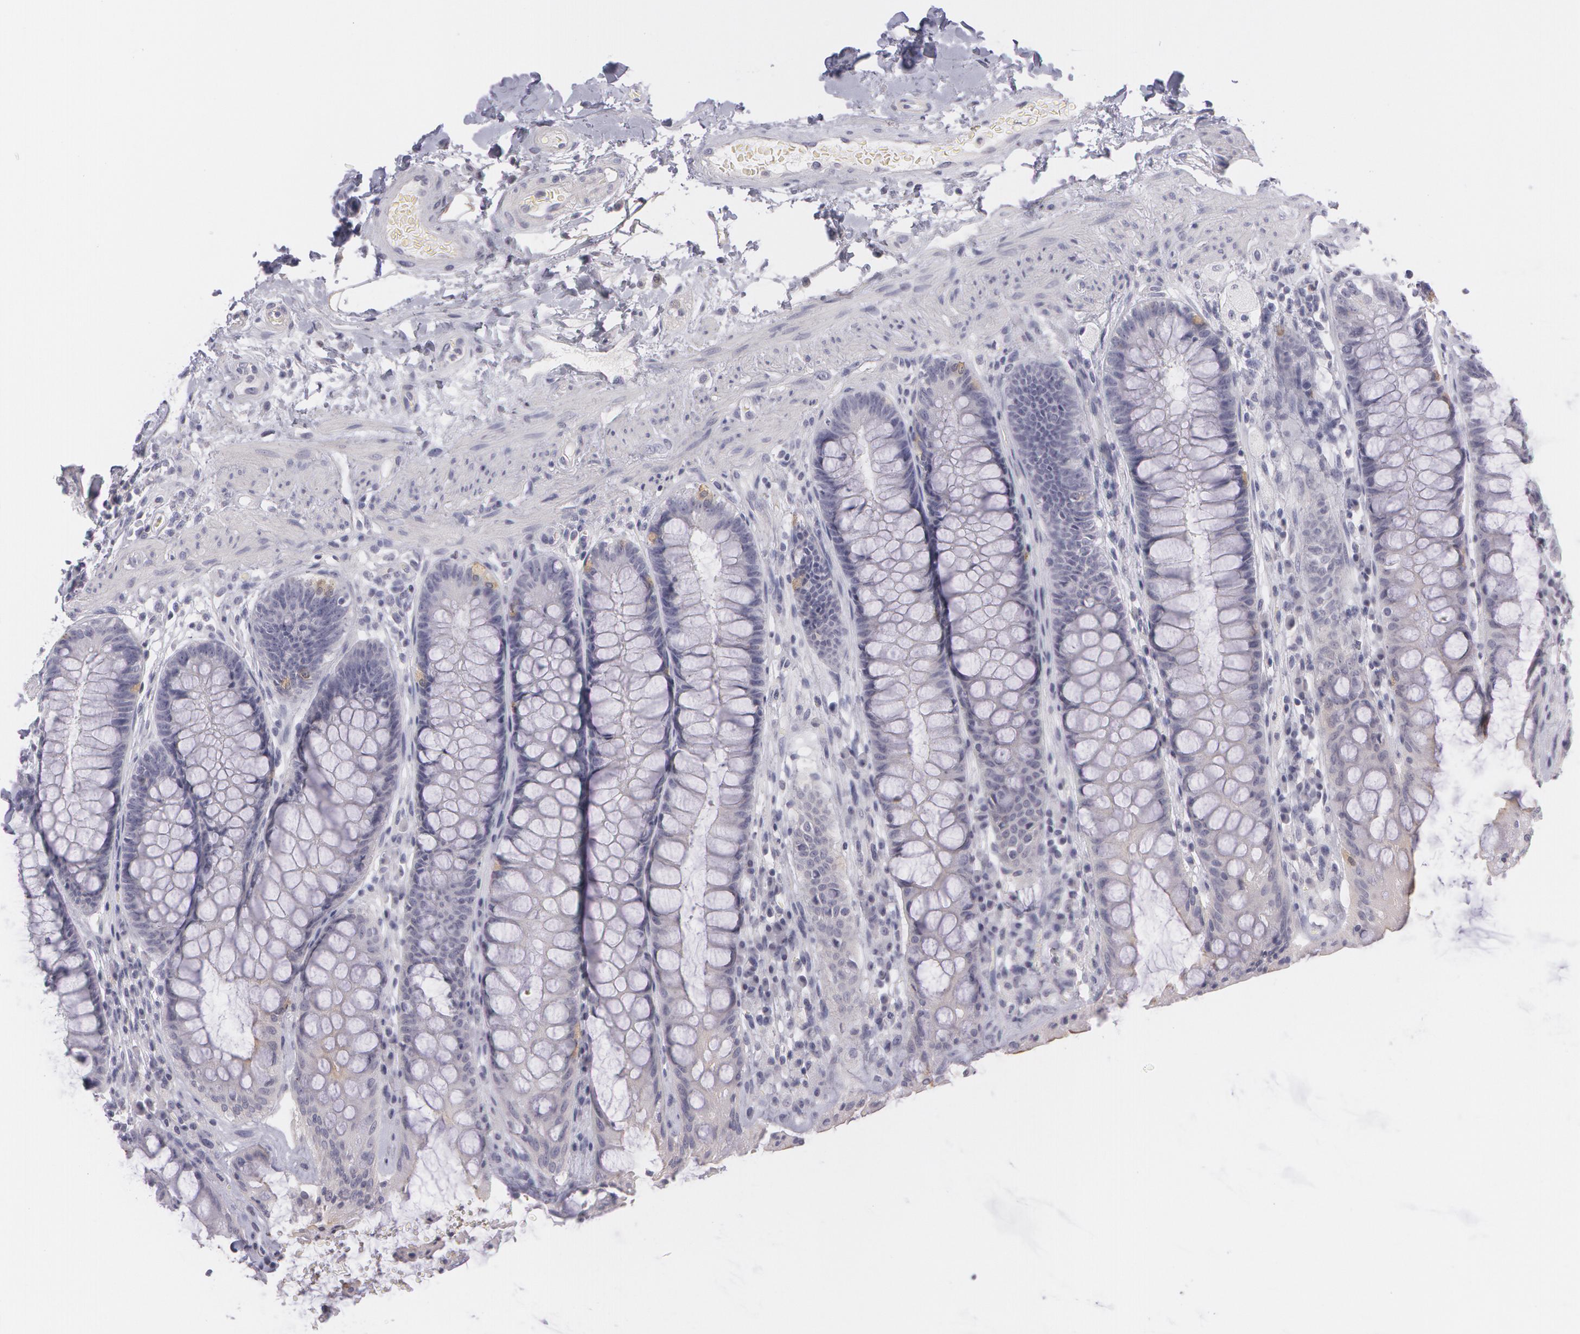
{"staining": {"intensity": "negative", "quantity": "none", "location": "none"}, "tissue": "rectum", "cell_type": "Glandular cells", "image_type": "normal", "snomed": [{"axis": "morphology", "description": "Normal tissue, NOS"}, {"axis": "topography", "description": "Rectum"}], "caption": "There is no significant staining in glandular cells of rectum. (Brightfield microscopy of DAB IHC at high magnification).", "gene": "IL1RN", "patient": {"sex": "female", "age": 46}}